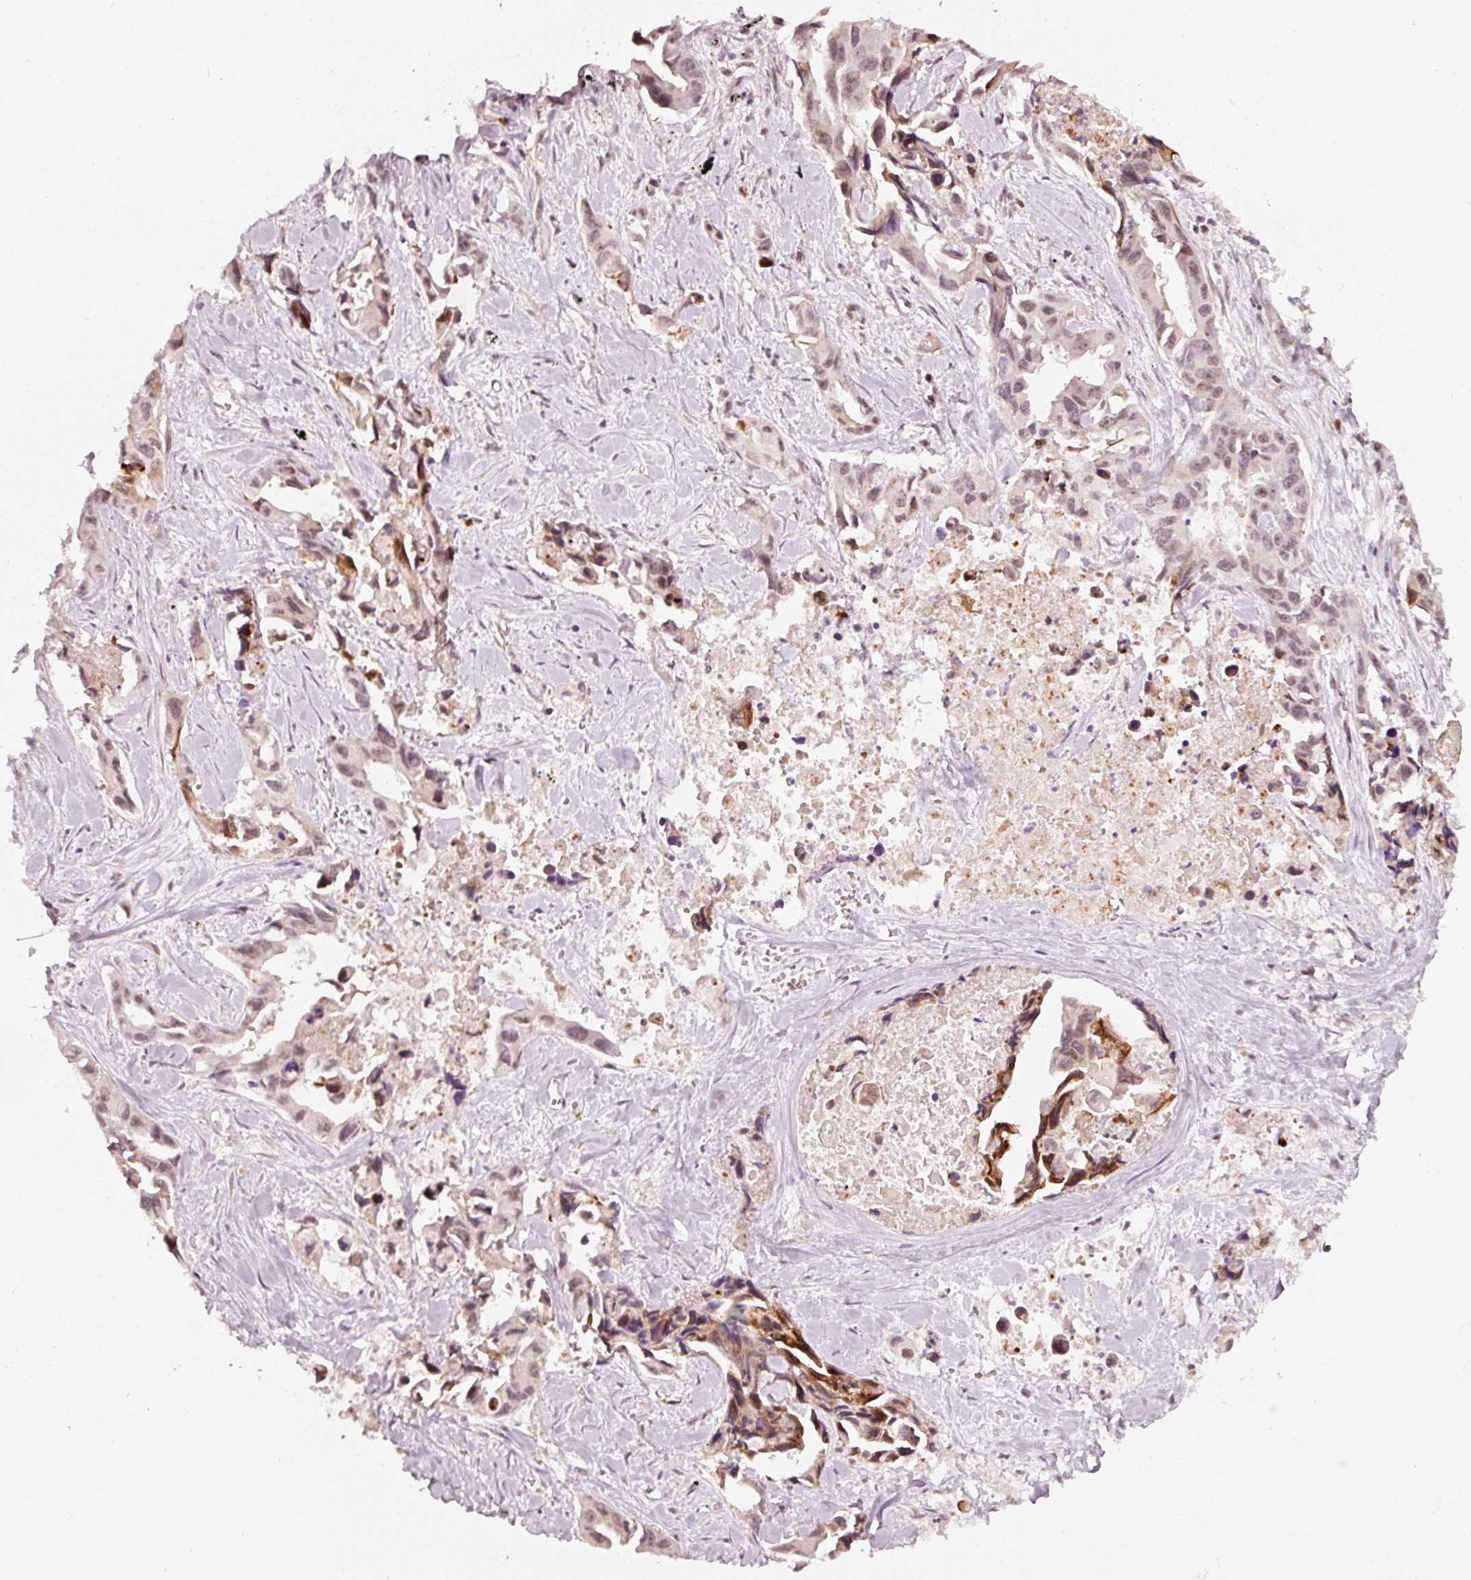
{"staining": {"intensity": "weak", "quantity": "25%-75%", "location": "nuclear"}, "tissue": "lung cancer", "cell_type": "Tumor cells", "image_type": "cancer", "snomed": [{"axis": "morphology", "description": "Adenocarcinoma, NOS"}, {"axis": "topography", "description": "Lung"}], "caption": "Weak nuclear protein staining is appreciated in about 25%-75% of tumor cells in adenocarcinoma (lung). (DAB IHC, brown staining for protein, blue staining for nuclei).", "gene": "MXRA8", "patient": {"sex": "male", "age": 64}}